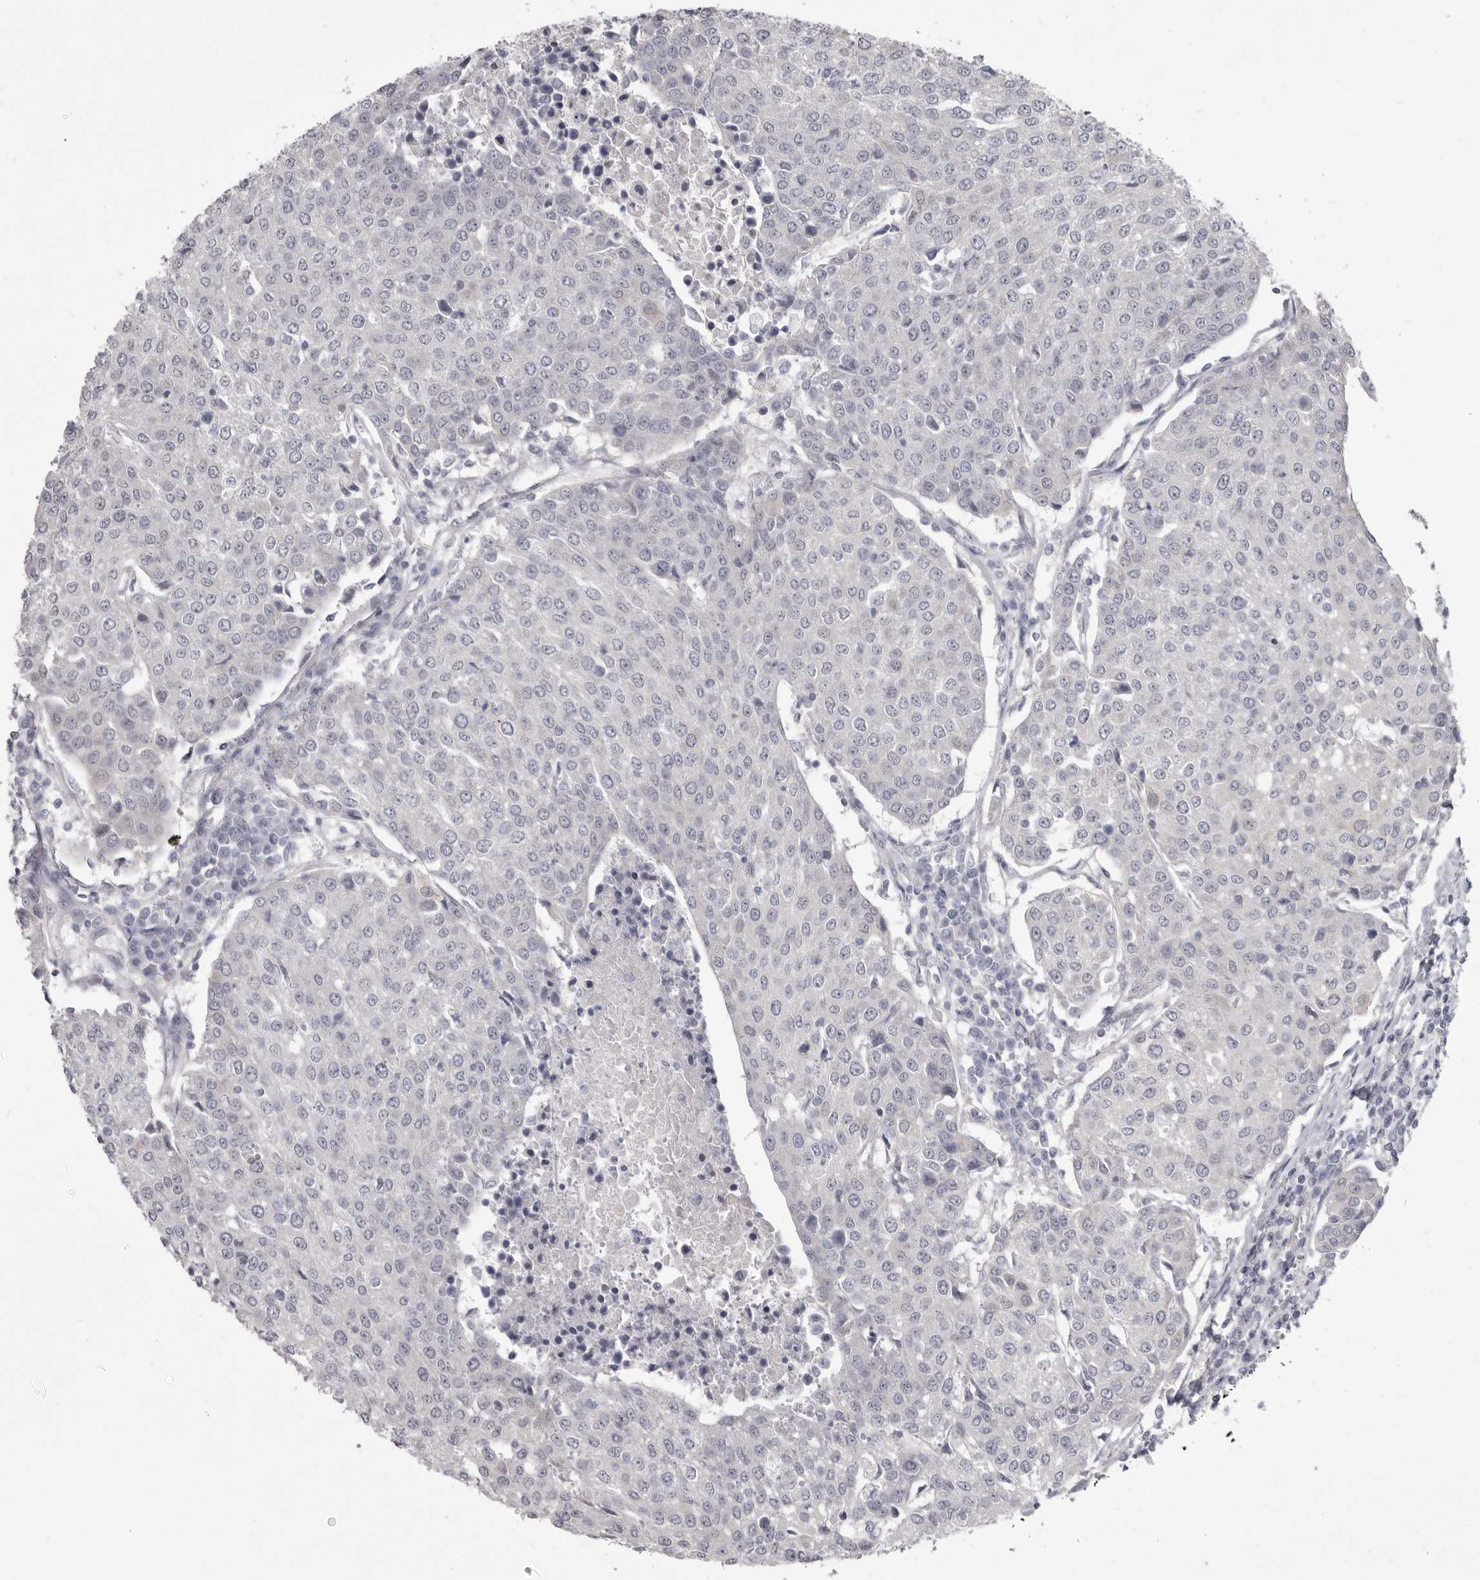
{"staining": {"intensity": "negative", "quantity": "none", "location": "none"}, "tissue": "urothelial cancer", "cell_type": "Tumor cells", "image_type": "cancer", "snomed": [{"axis": "morphology", "description": "Urothelial carcinoma, High grade"}, {"axis": "topography", "description": "Urinary bladder"}], "caption": "High-grade urothelial carcinoma was stained to show a protein in brown. There is no significant staining in tumor cells. (Brightfield microscopy of DAB (3,3'-diaminobenzidine) immunohistochemistry at high magnification).", "gene": "GSK3B", "patient": {"sex": "female", "age": 85}}